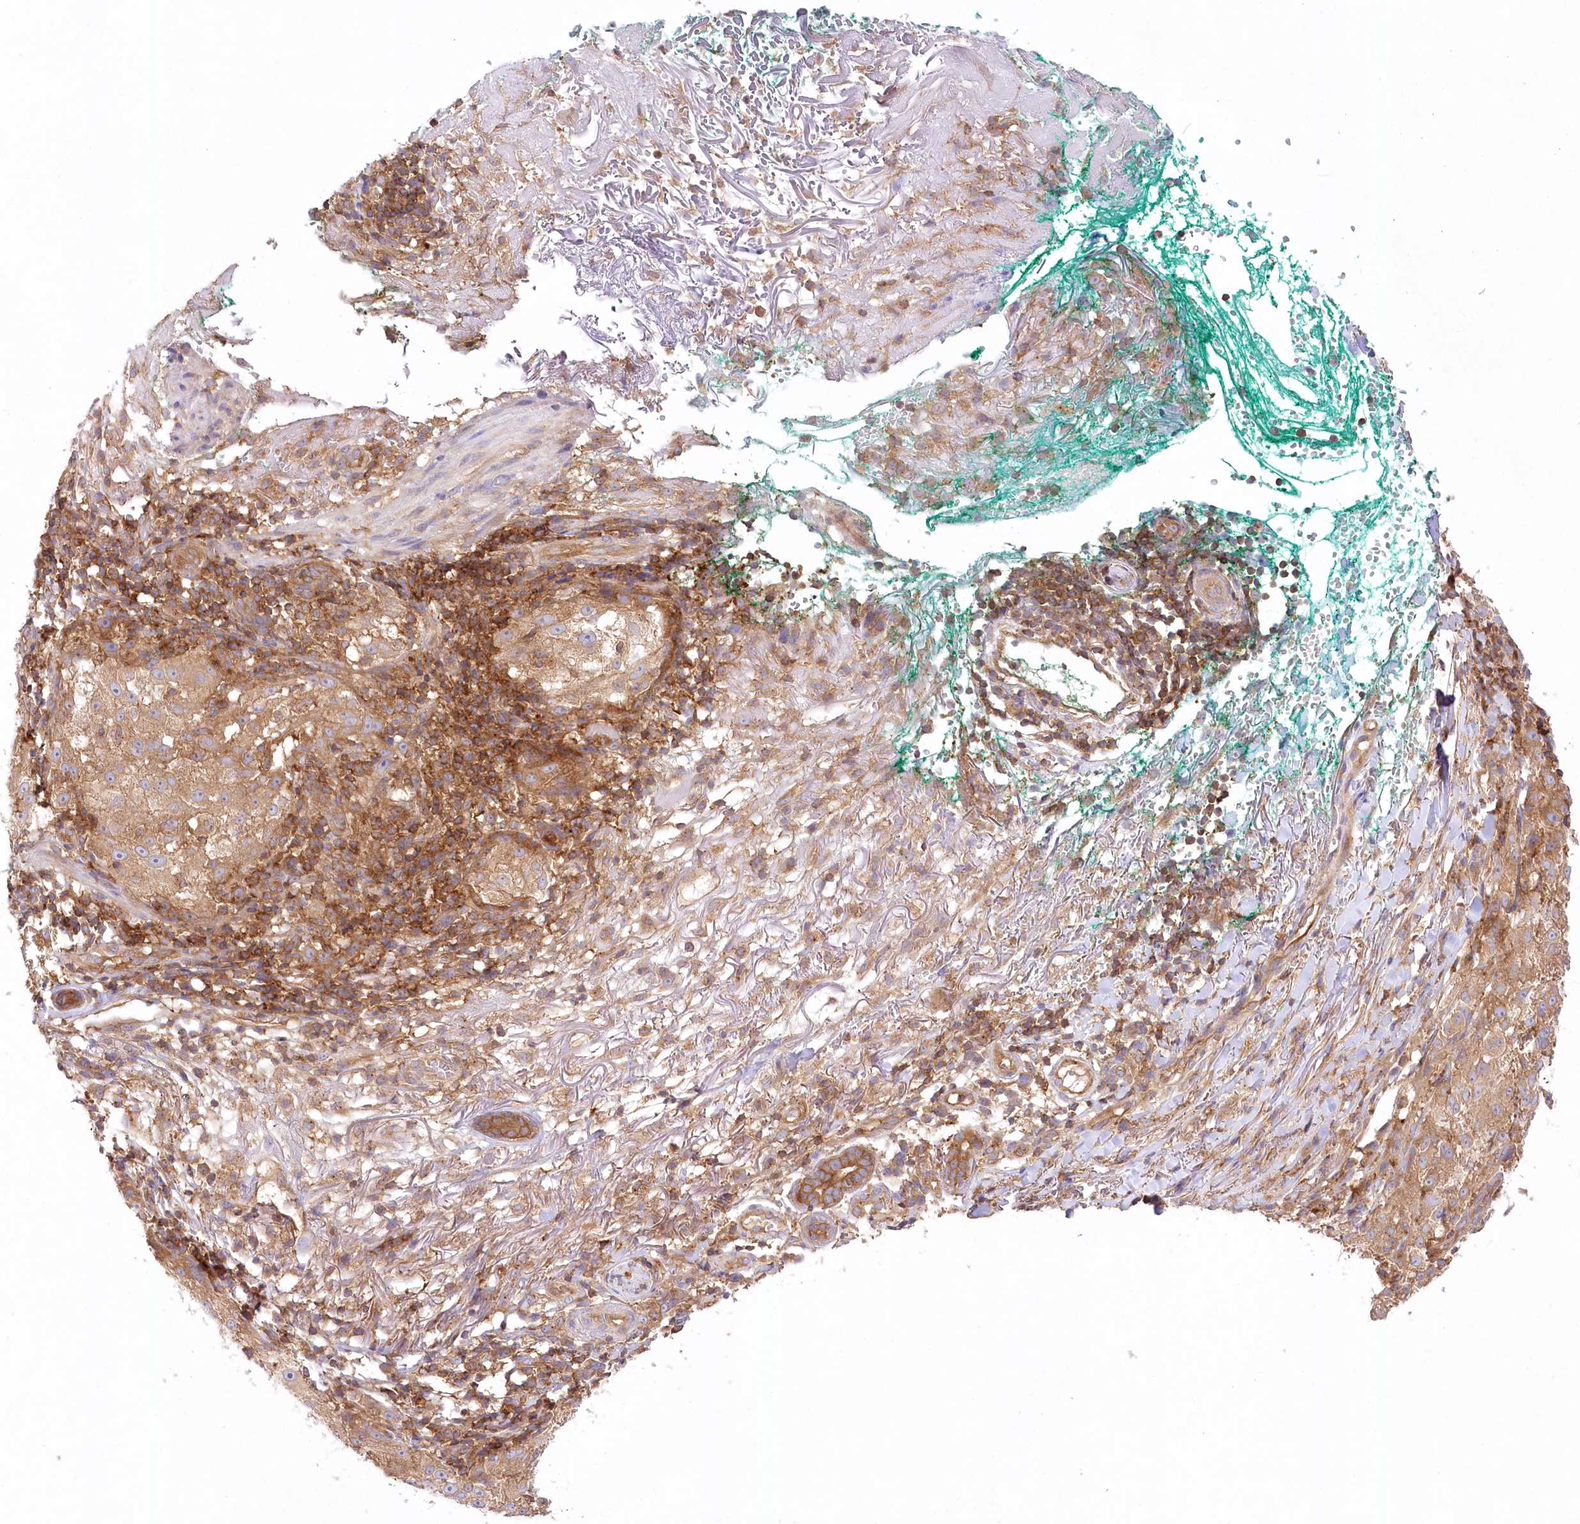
{"staining": {"intensity": "moderate", "quantity": ">75%", "location": "cytoplasmic/membranous"}, "tissue": "melanoma", "cell_type": "Tumor cells", "image_type": "cancer", "snomed": [{"axis": "morphology", "description": "Necrosis, NOS"}, {"axis": "morphology", "description": "Malignant melanoma, NOS"}, {"axis": "topography", "description": "Skin"}], "caption": "Brown immunohistochemical staining in melanoma reveals moderate cytoplasmic/membranous expression in approximately >75% of tumor cells.", "gene": "ABRAXAS2", "patient": {"sex": "female", "age": 87}}